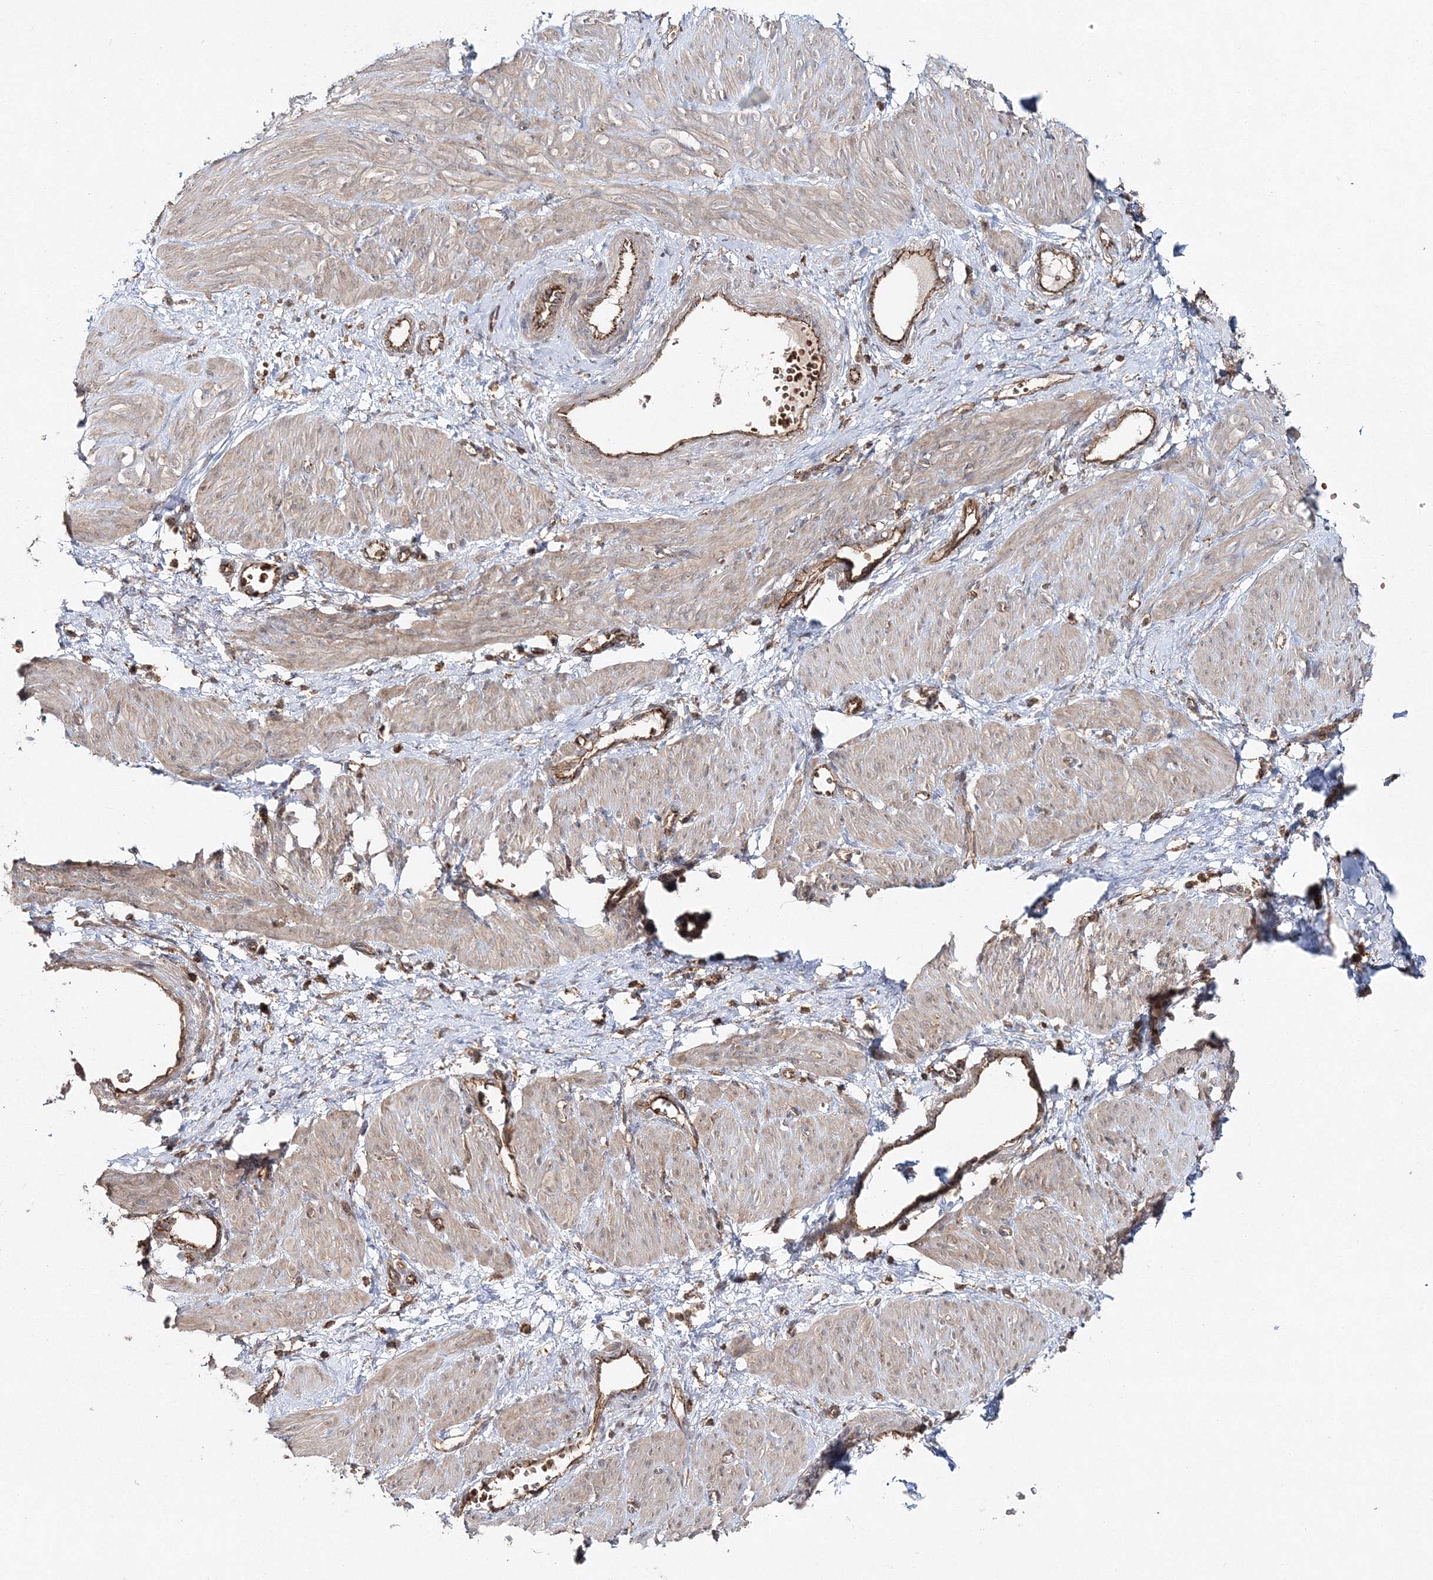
{"staining": {"intensity": "weak", "quantity": "<25%", "location": "cytoplasmic/membranous"}, "tissue": "smooth muscle", "cell_type": "Smooth muscle cells", "image_type": "normal", "snomed": [{"axis": "morphology", "description": "Normal tissue, NOS"}, {"axis": "topography", "description": "Endometrium"}], "caption": "Immunohistochemistry (IHC) image of normal smooth muscle: smooth muscle stained with DAB shows no significant protein expression in smooth muscle cells. Brightfield microscopy of immunohistochemistry (IHC) stained with DAB (3,3'-diaminobenzidine) (brown) and hematoxylin (blue), captured at high magnification.", "gene": "PCBD2", "patient": {"sex": "female", "age": 33}}